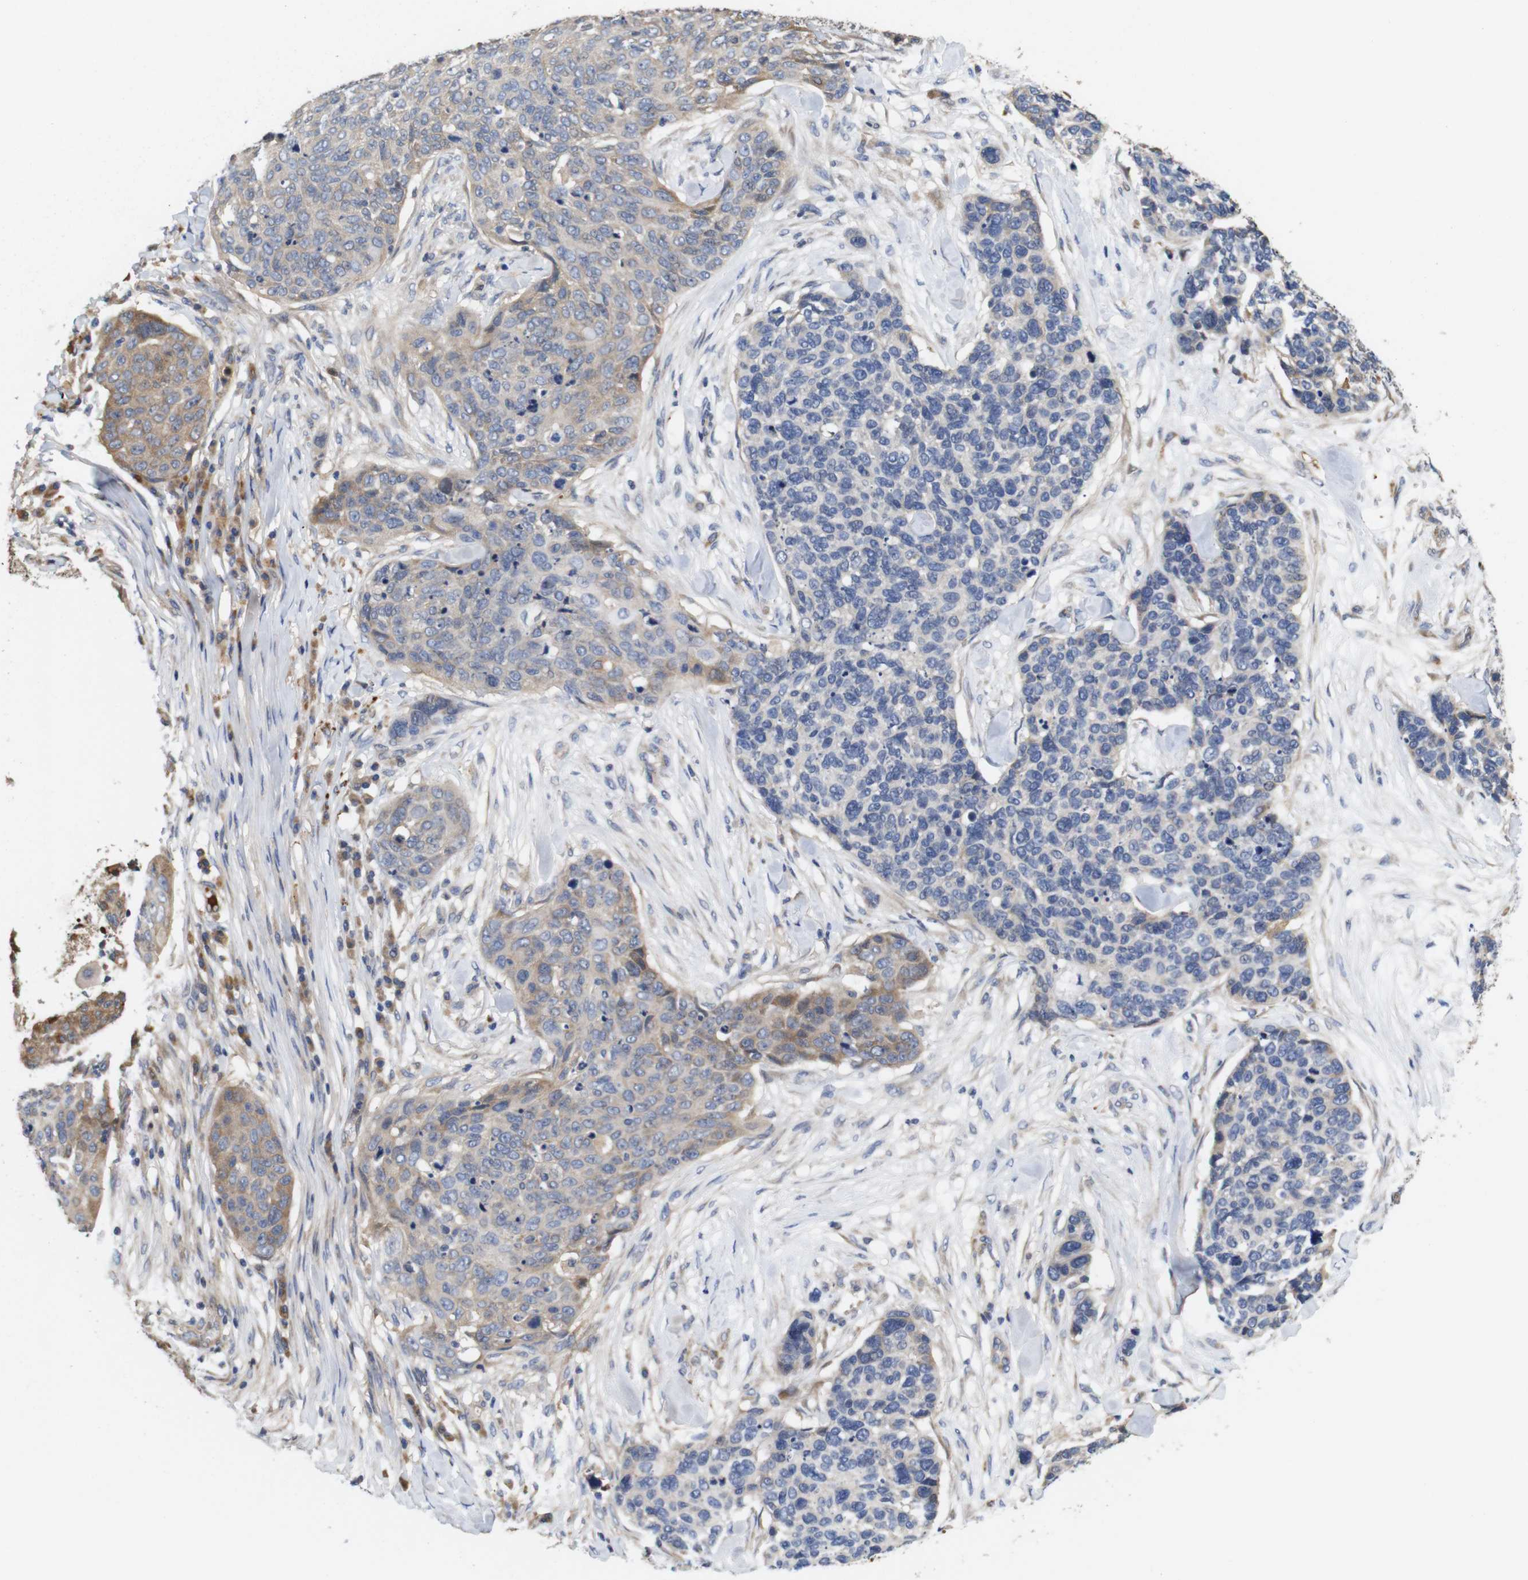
{"staining": {"intensity": "weak", "quantity": "<25%", "location": "cytoplasmic/membranous"}, "tissue": "skin cancer", "cell_type": "Tumor cells", "image_type": "cancer", "snomed": [{"axis": "morphology", "description": "Squamous cell carcinoma in situ, NOS"}, {"axis": "morphology", "description": "Squamous cell carcinoma, NOS"}, {"axis": "topography", "description": "Skin"}], "caption": "Micrograph shows no significant protein expression in tumor cells of squamous cell carcinoma in situ (skin).", "gene": "SPRY3", "patient": {"sex": "male", "age": 93}}